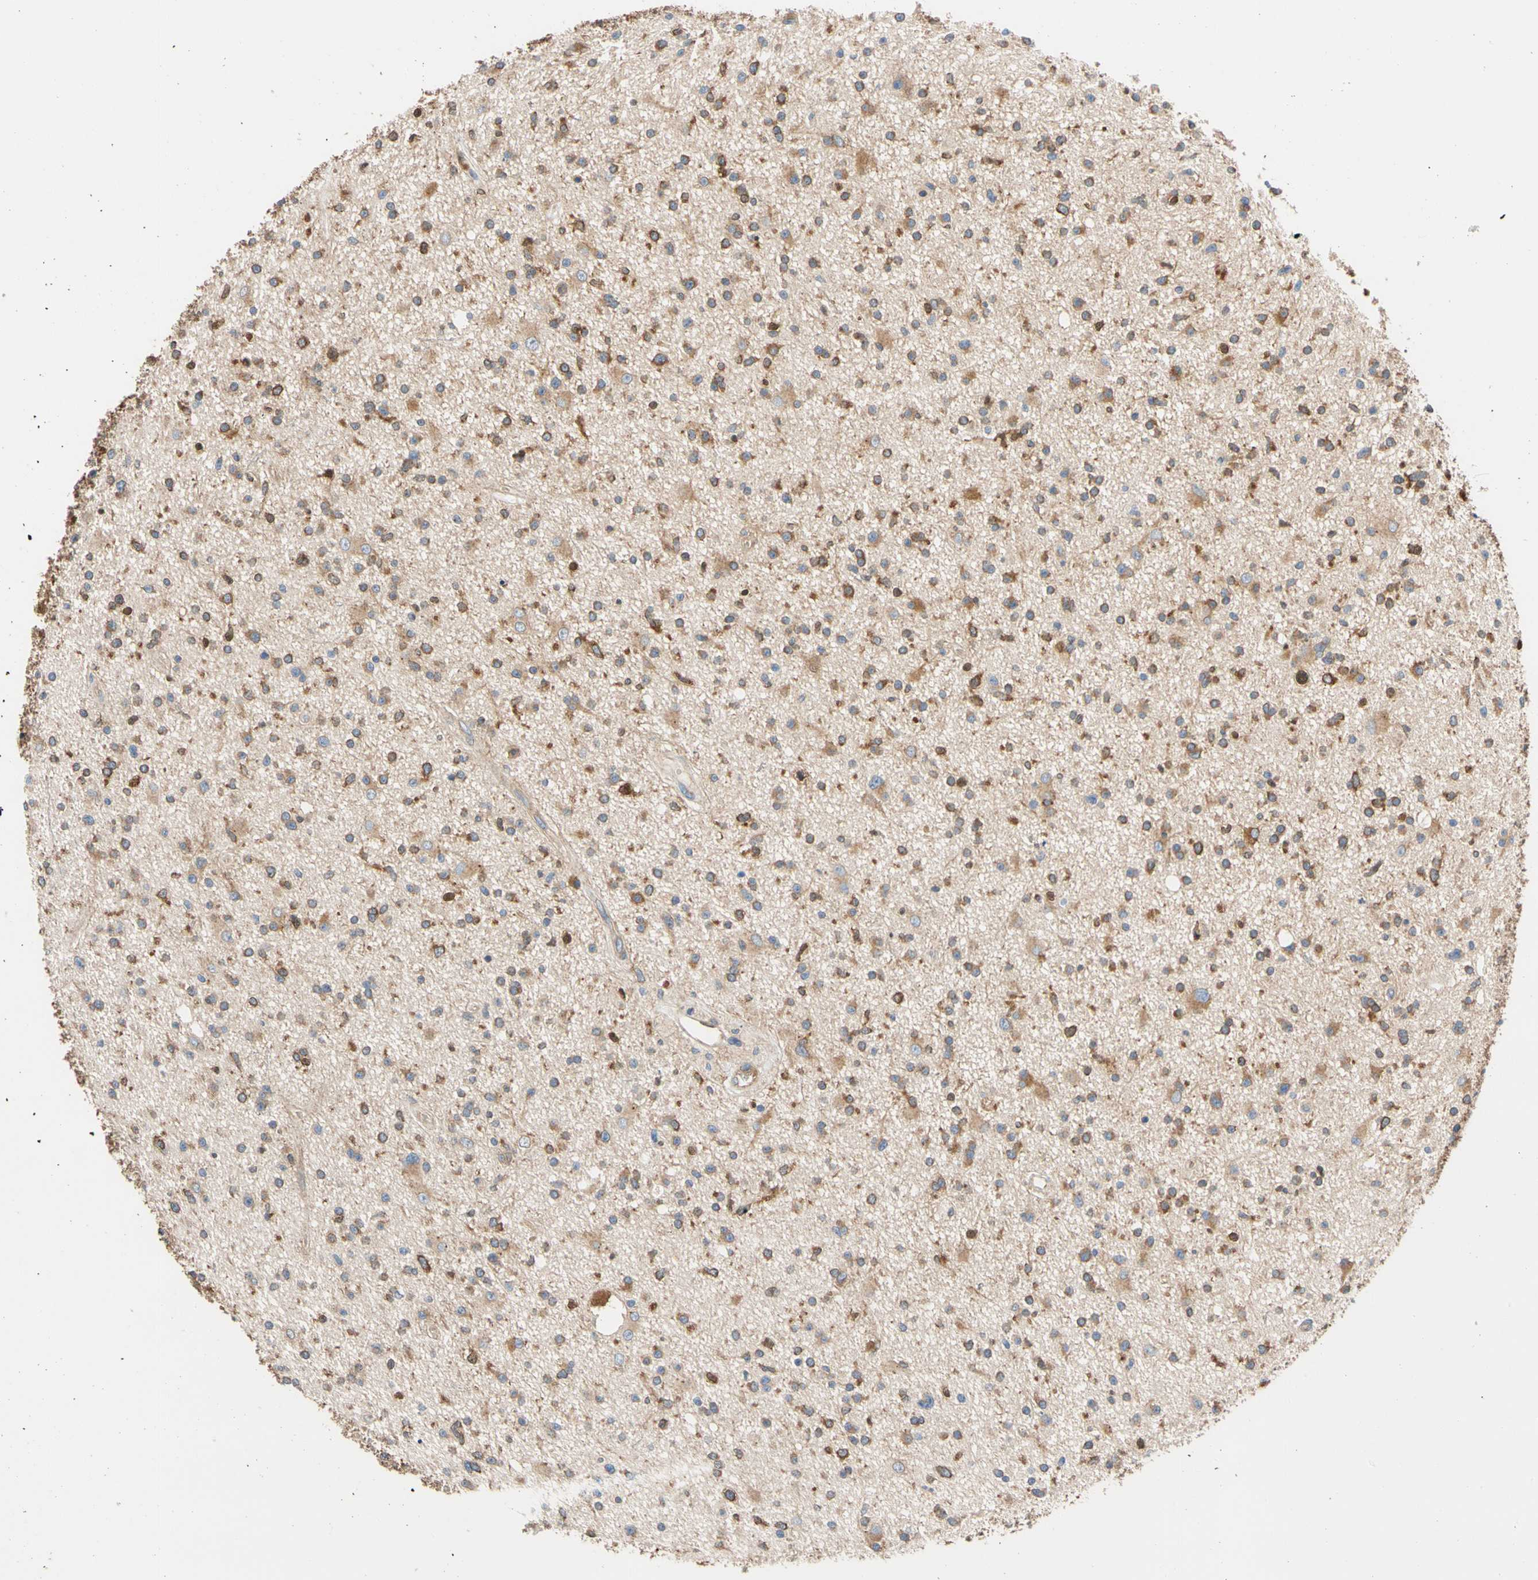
{"staining": {"intensity": "moderate", "quantity": ">75%", "location": "cytoplasmic/membranous"}, "tissue": "glioma", "cell_type": "Tumor cells", "image_type": "cancer", "snomed": [{"axis": "morphology", "description": "Glioma, malignant, High grade"}, {"axis": "topography", "description": "Brain"}], "caption": "Glioma was stained to show a protein in brown. There is medium levels of moderate cytoplasmic/membranous positivity in about >75% of tumor cells.", "gene": "GPHN", "patient": {"sex": "male", "age": 33}}